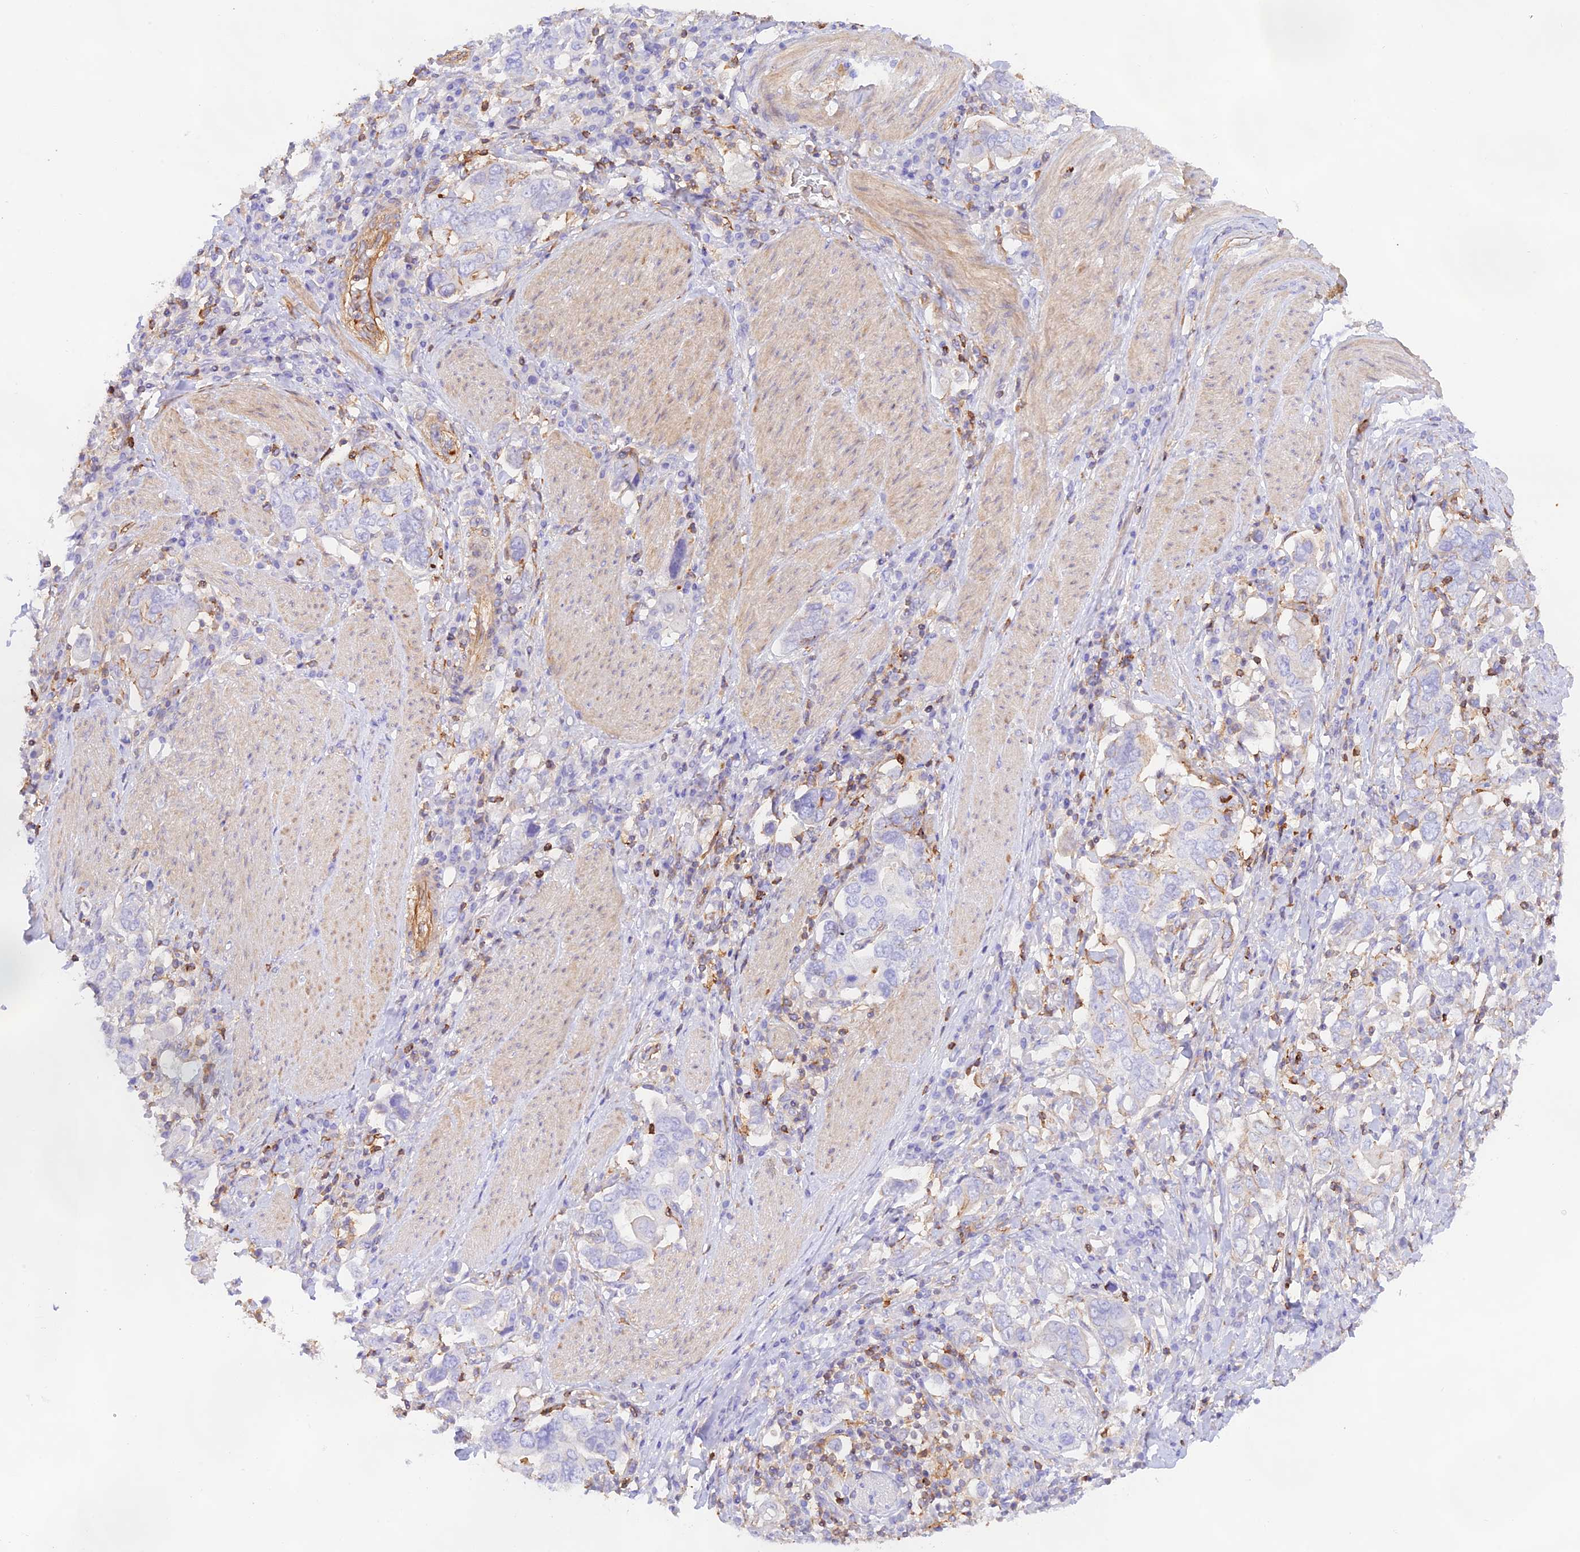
{"staining": {"intensity": "negative", "quantity": "none", "location": "none"}, "tissue": "stomach cancer", "cell_type": "Tumor cells", "image_type": "cancer", "snomed": [{"axis": "morphology", "description": "Adenocarcinoma, NOS"}, {"axis": "topography", "description": "Stomach, upper"}, {"axis": "topography", "description": "Stomach"}], "caption": "Immunohistochemistry micrograph of stomach adenocarcinoma stained for a protein (brown), which demonstrates no expression in tumor cells.", "gene": "DENND1C", "patient": {"sex": "male", "age": 62}}